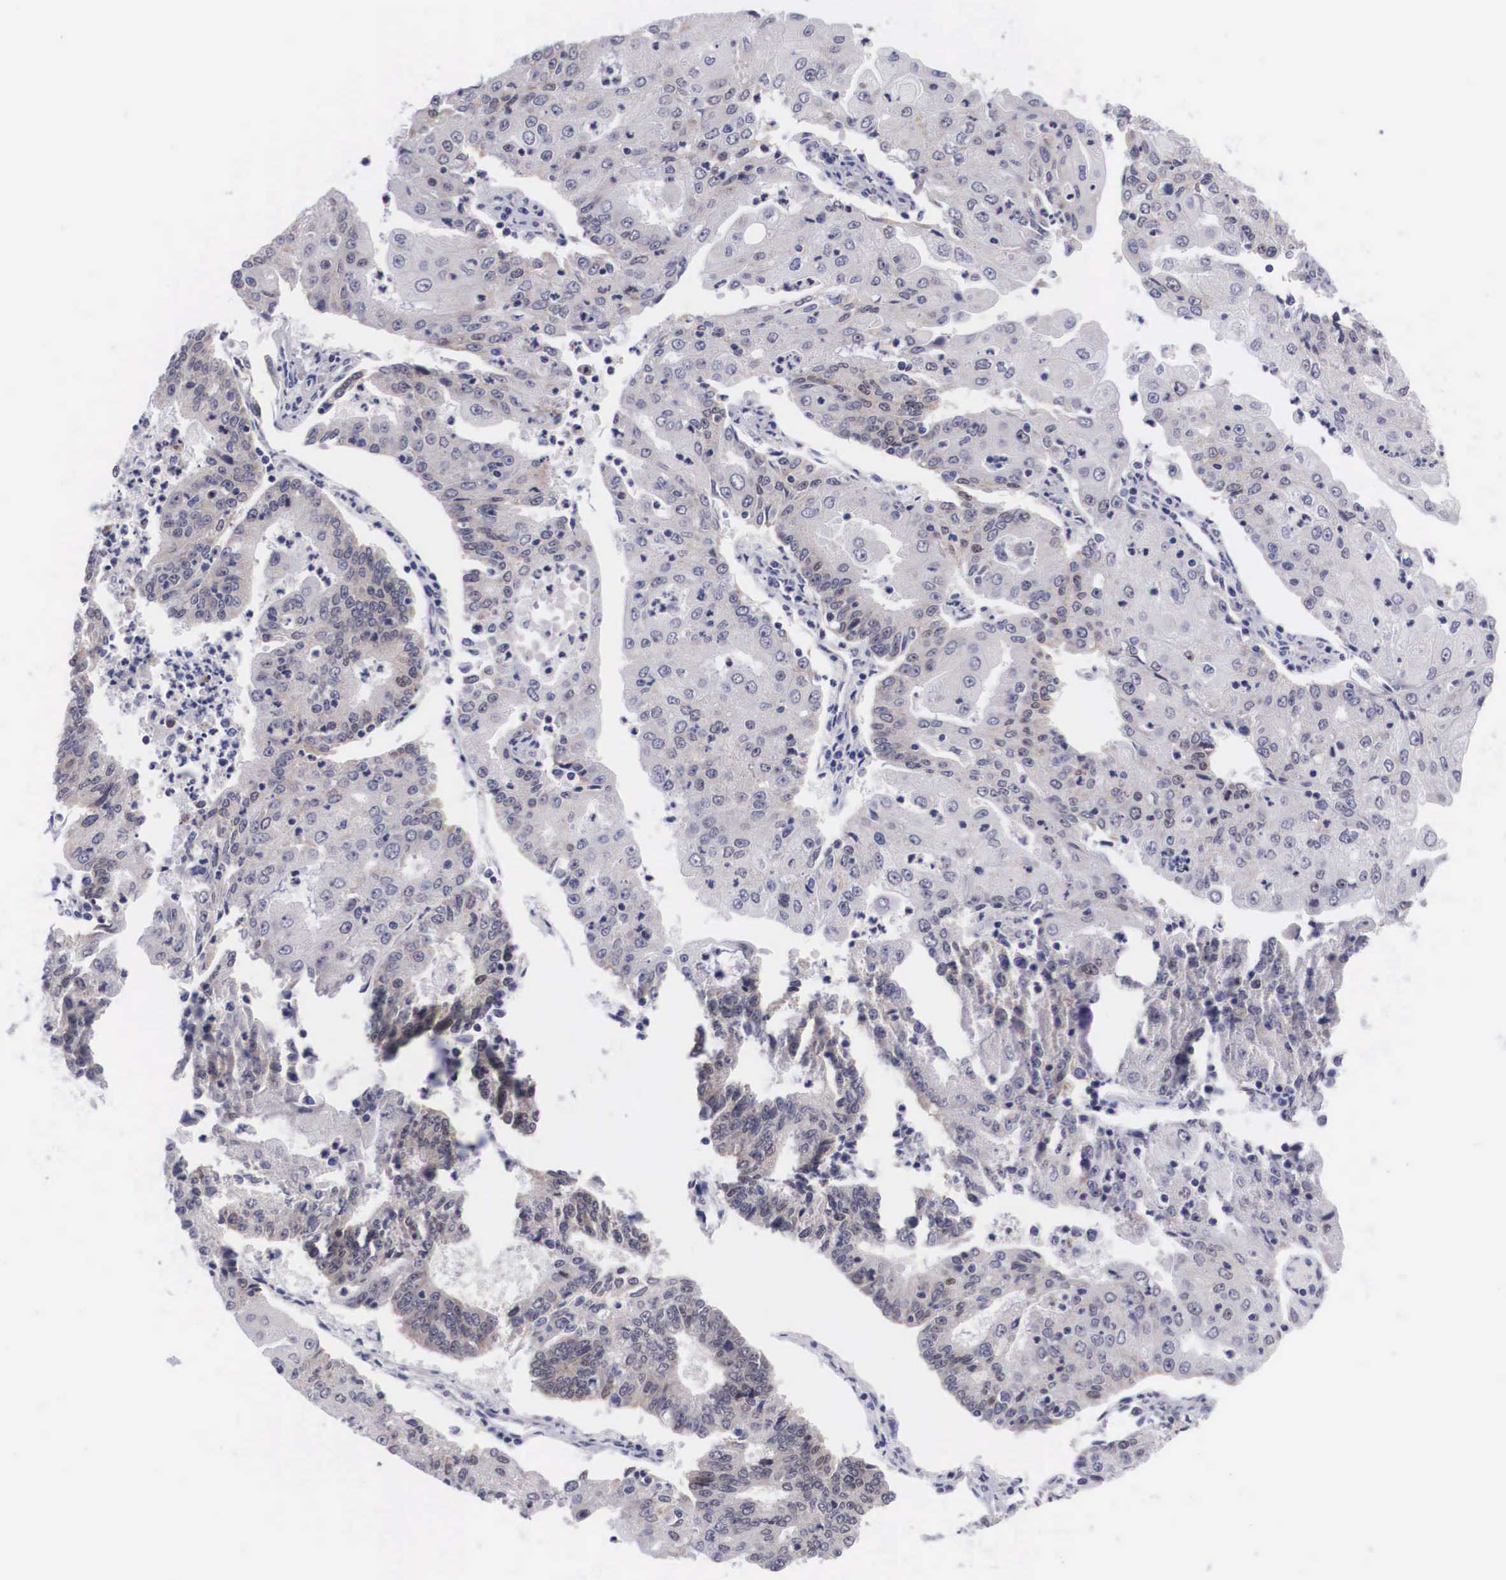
{"staining": {"intensity": "moderate", "quantity": "25%-75%", "location": "cytoplasmic/membranous"}, "tissue": "endometrial cancer", "cell_type": "Tumor cells", "image_type": "cancer", "snomed": [{"axis": "morphology", "description": "Adenocarcinoma, NOS"}, {"axis": "topography", "description": "Endometrium"}], "caption": "Immunohistochemical staining of human endometrial adenocarcinoma shows moderate cytoplasmic/membranous protein staining in about 25%-75% of tumor cells. Using DAB (brown) and hematoxylin (blue) stains, captured at high magnification using brightfield microscopy.", "gene": "SOX11", "patient": {"sex": "female", "age": 56}}